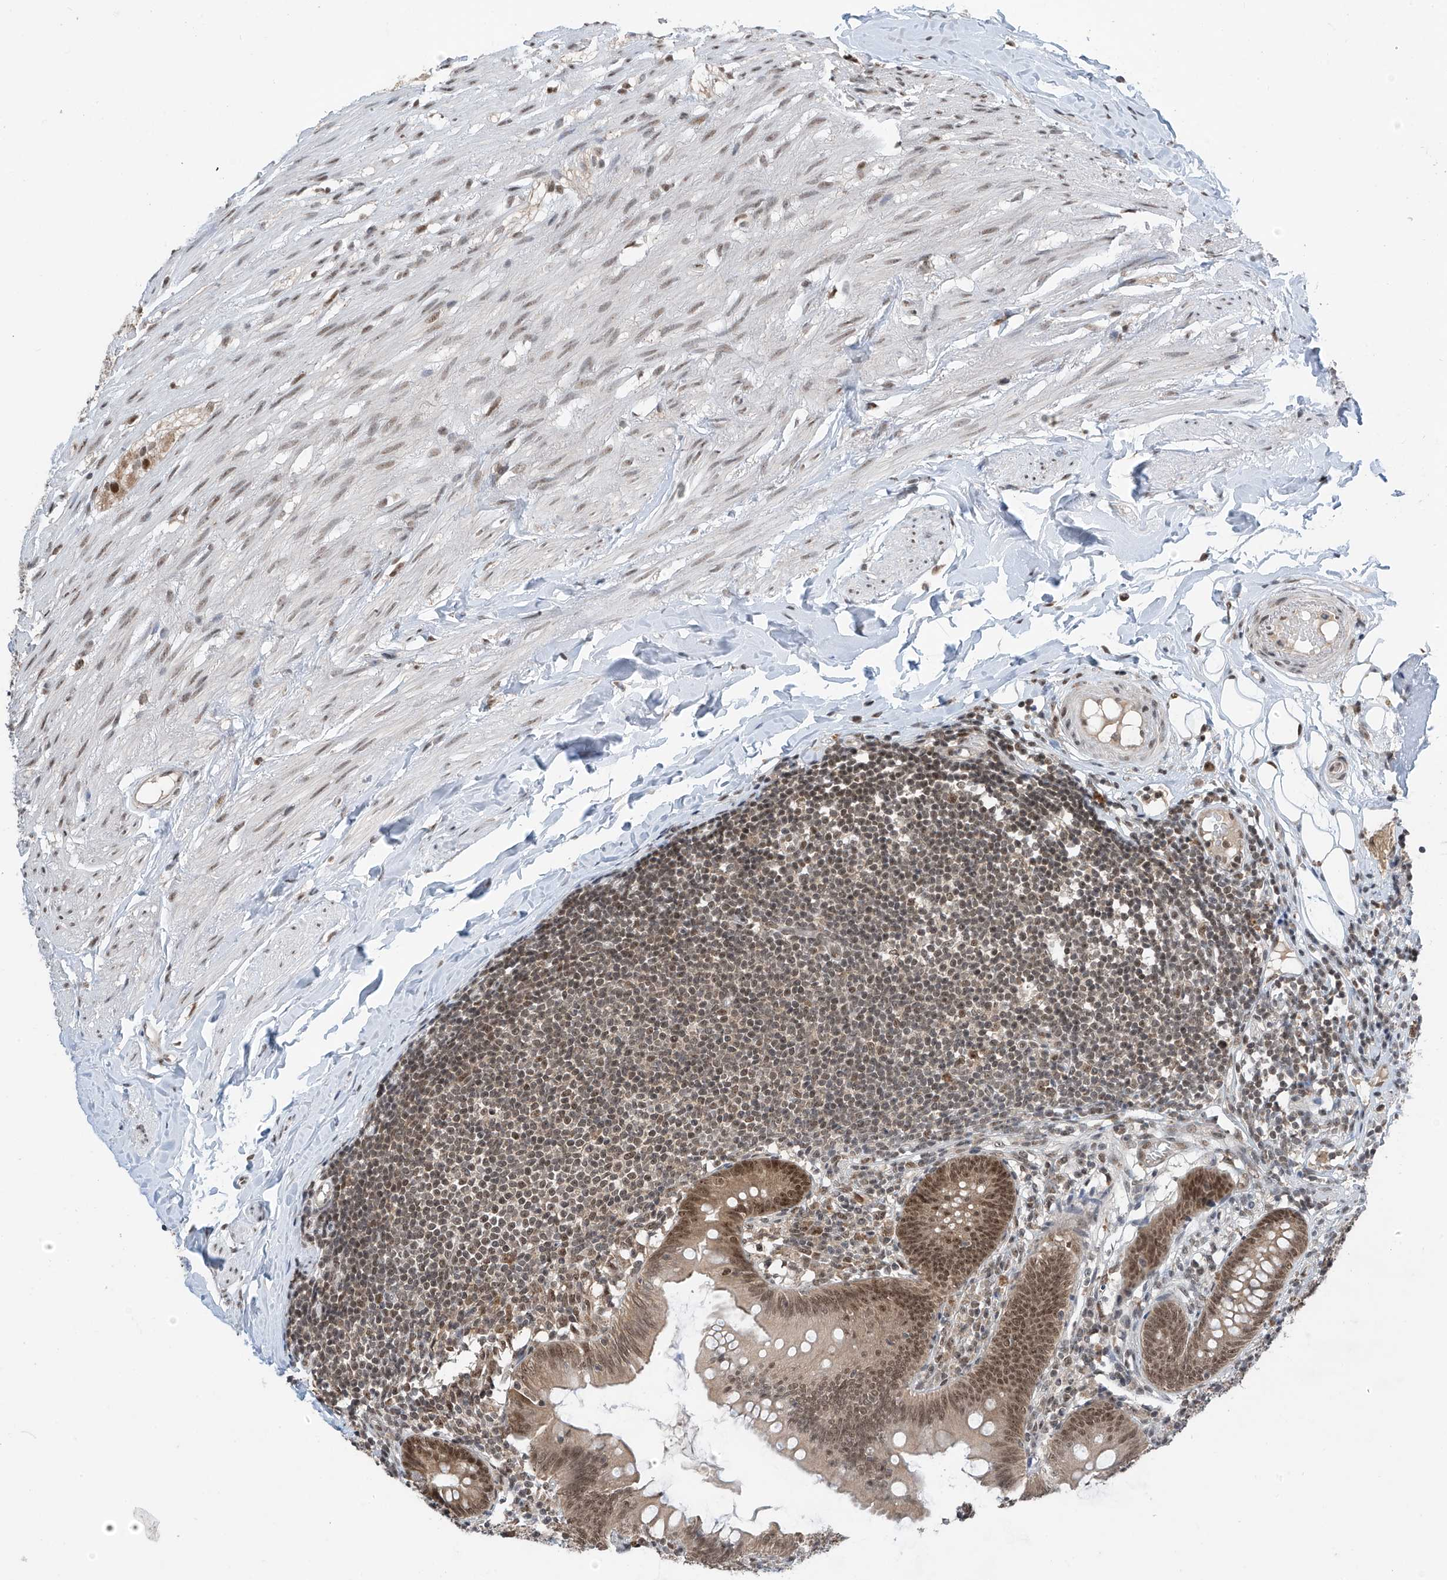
{"staining": {"intensity": "moderate", "quantity": ">75%", "location": "cytoplasmic/membranous,nuclear"}, "tissue": "appendix", "cell_type": "Glandular cells", "image_type": "normal", "snomed": [{"axis": "morphology", "description": "Normal tissue, NOS"}, {"axis": "topography", "description": "Appendix"}], "caption": "A photomicrograph showing moderate cytoplasmic/membranous,nuclear positivity in approximately >75% of glandular cells in normal appendix, as visualized by brown immunohistochemical staining.", "gene": "RPAIN", "patient": {"sex": "female", "age": 62}}